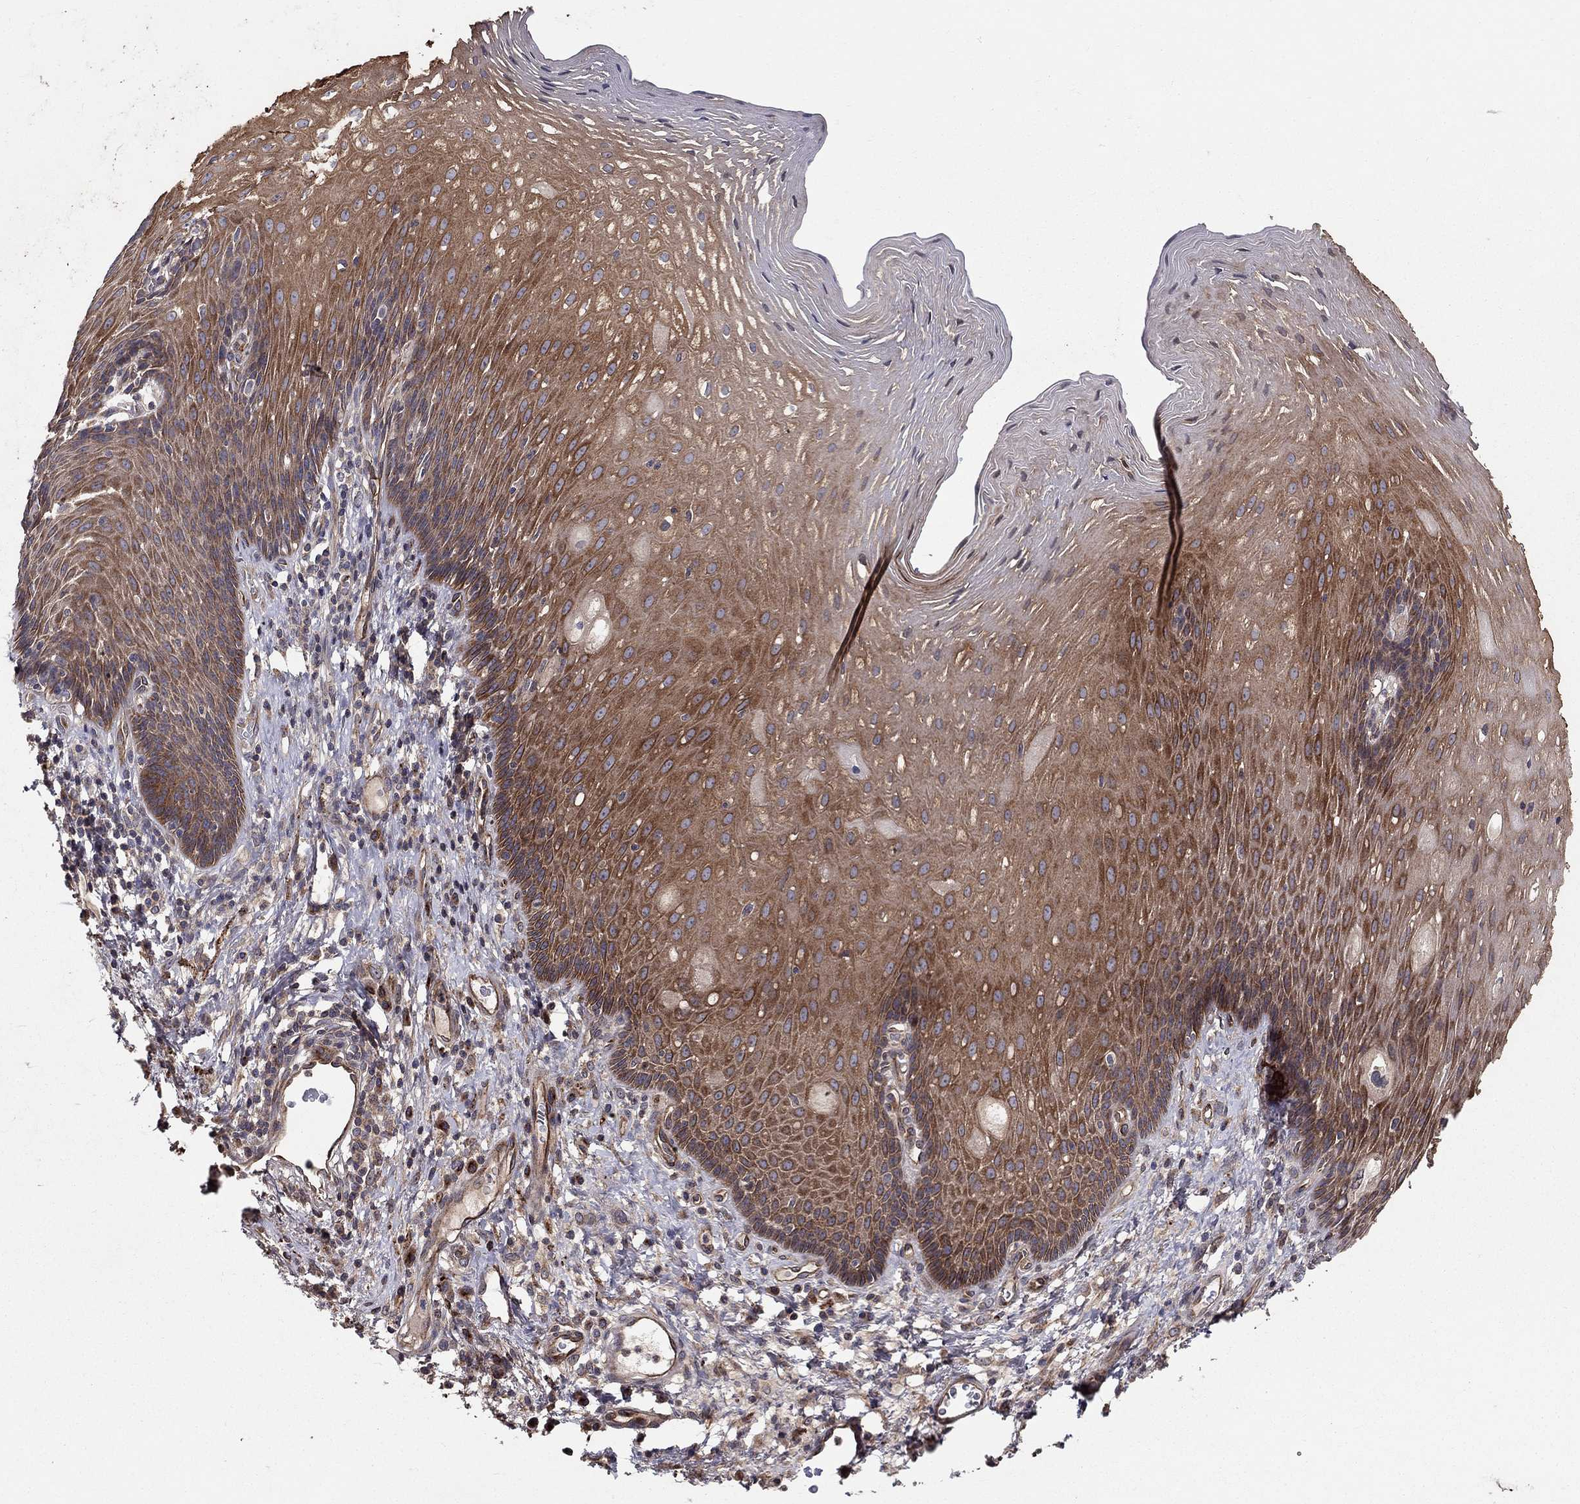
{"staining": {"intensity": "strong", "quantity": ">75%", "location": "cytoplasmic/membranous"}, "tissue": "esophagus", "cell_type": "Squamous epithelial cells", "image_type": "normal", "snomed": [{"axis": "morphology", "description": "Normal tissue, NOS"}, {"axis": "topography", "description": "Esophagus"}], "caption": "Protein expression analysis of benign esophagus shows strong cytoplasmic/membranous positivity in about >75% of squamous epithelial cells. The staining was performed using DAB (3,3'-diaminobenzidine) to visualize the protein expression in brown, while the nuclei were stained in blue with hematoxylin (Magnification: 20x).", "gene": "BMERB1", "patient": {"sex": "male", "age": 76}}